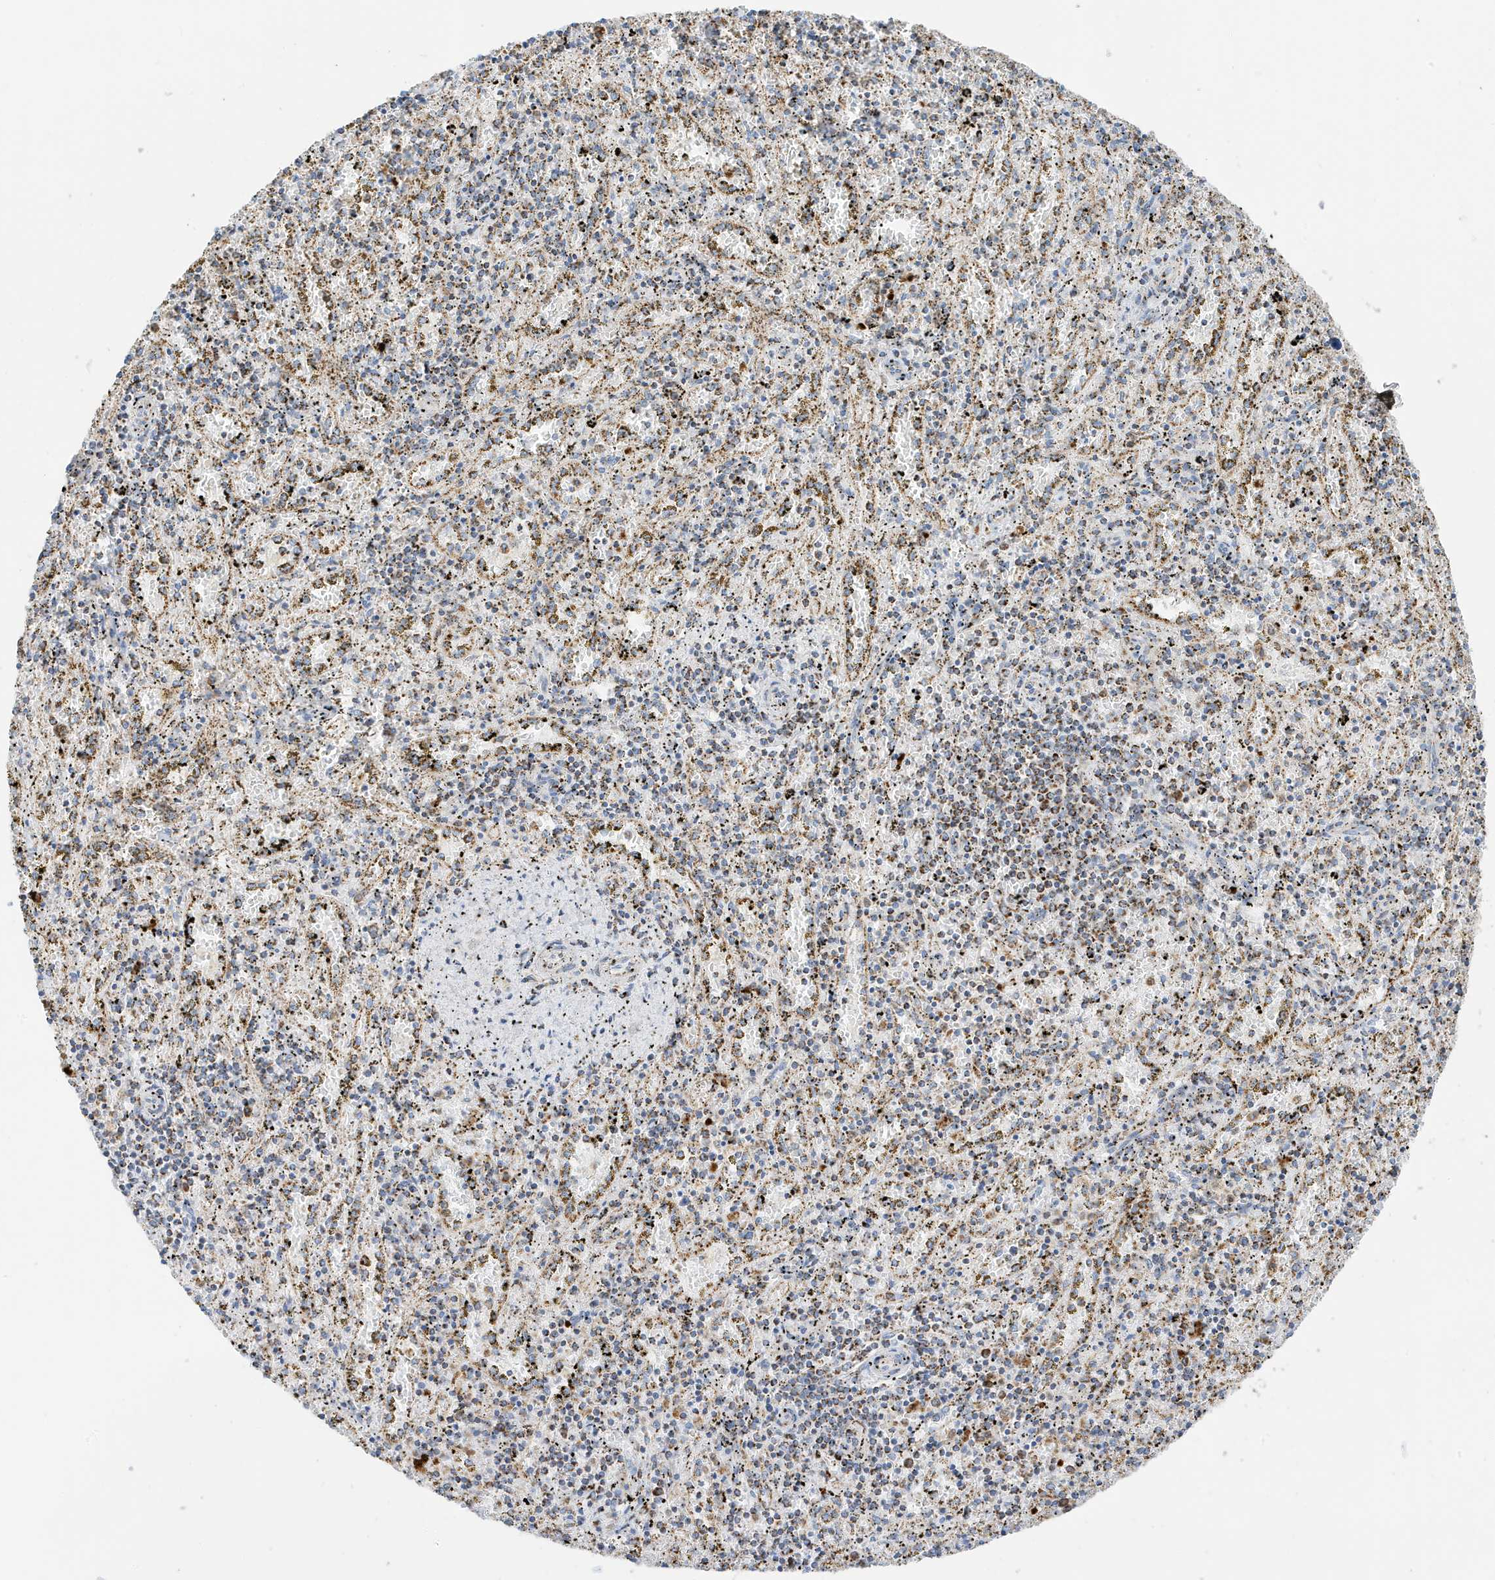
{"staining": {"intensity": "strong", "quantity": ">75%", "location": "cytoplasmic/membranous"}, "tissue": "spleen", "cell_type": "Cells in red pulp", "image_type": "normal", "snomed": [{"axis": "morphology", "description": "Normal tissue, NOS"}, {"axis": "topography", "description": "Spleen"}], "caption": "Immunohistochemistry (IHC) micrograph of normal human spleen stained for a protein (brown), which exhibits high levels of strong cytoplasmic/membranous staining in approximately >75% of cells in red pulp.", "gene": "CAPN13", "patient": {"sex": "male", "age": 11}}